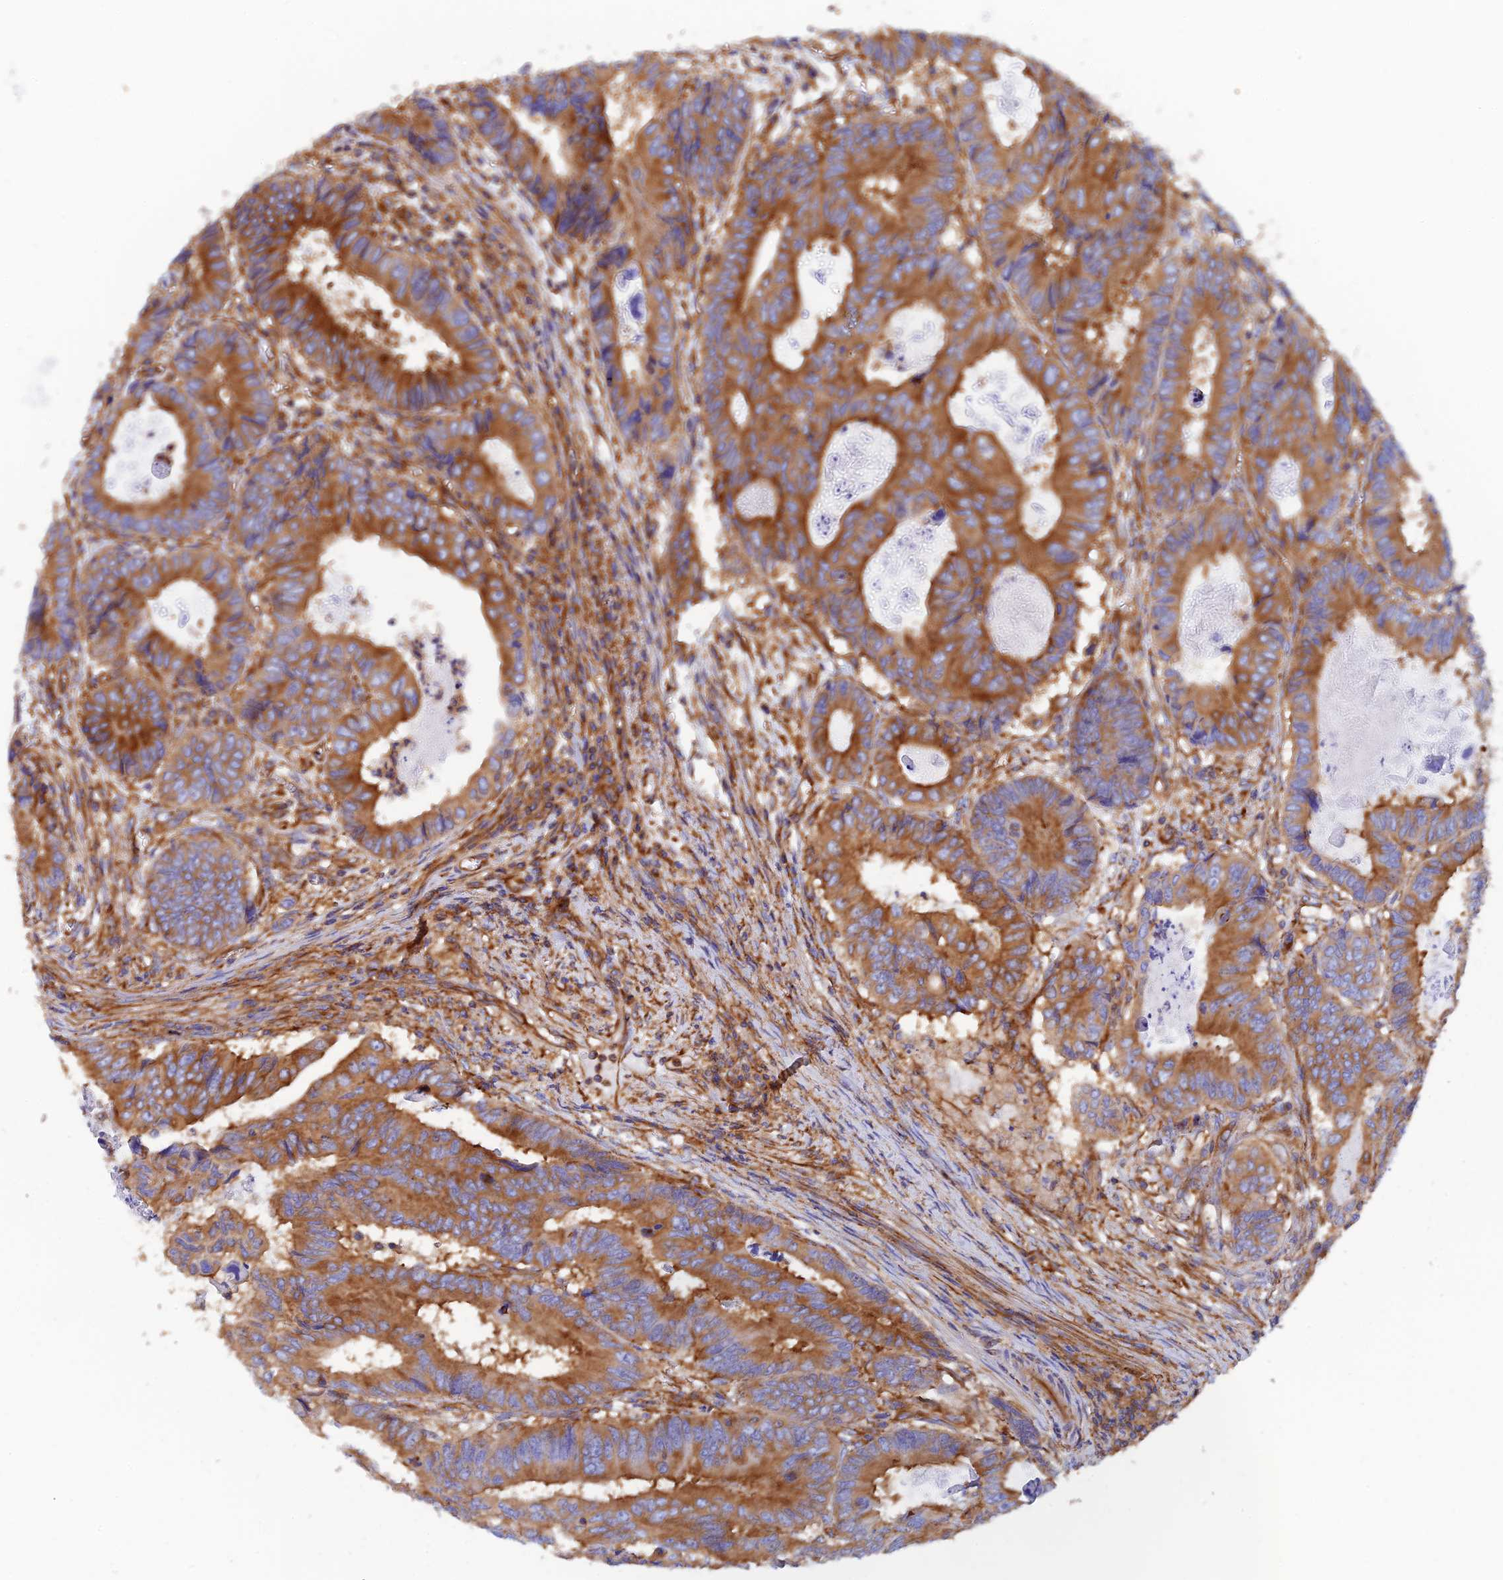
{"staining": {"intensity": "strong", "quantity": ">75%", "location": "cytoplasmic/membranous"}, "tissue": "colorectal cancer", "cell_type": "Tumor cells", "image_type": "cancer", "snomed": [{"axis": "morphology", "description": "Adenocarcinoma, NOS"}, {"axis": "topography", "description": "Colon"}], "caption": "A high-resolution micrograph shows immunohistochemistry staining of adenocarcinoma (colorectal), which exhibits strong cytoplasmic/membranous staining in approximately >75% of tumor cells. Using DAB (3,3'-diaminobenzidine) (brown) and hematoxylin (blue) stains, captured at high magnification using brightfield microscopy.", "gene": "DCTN2", "patient": {"sex": "male", "age": 85}}